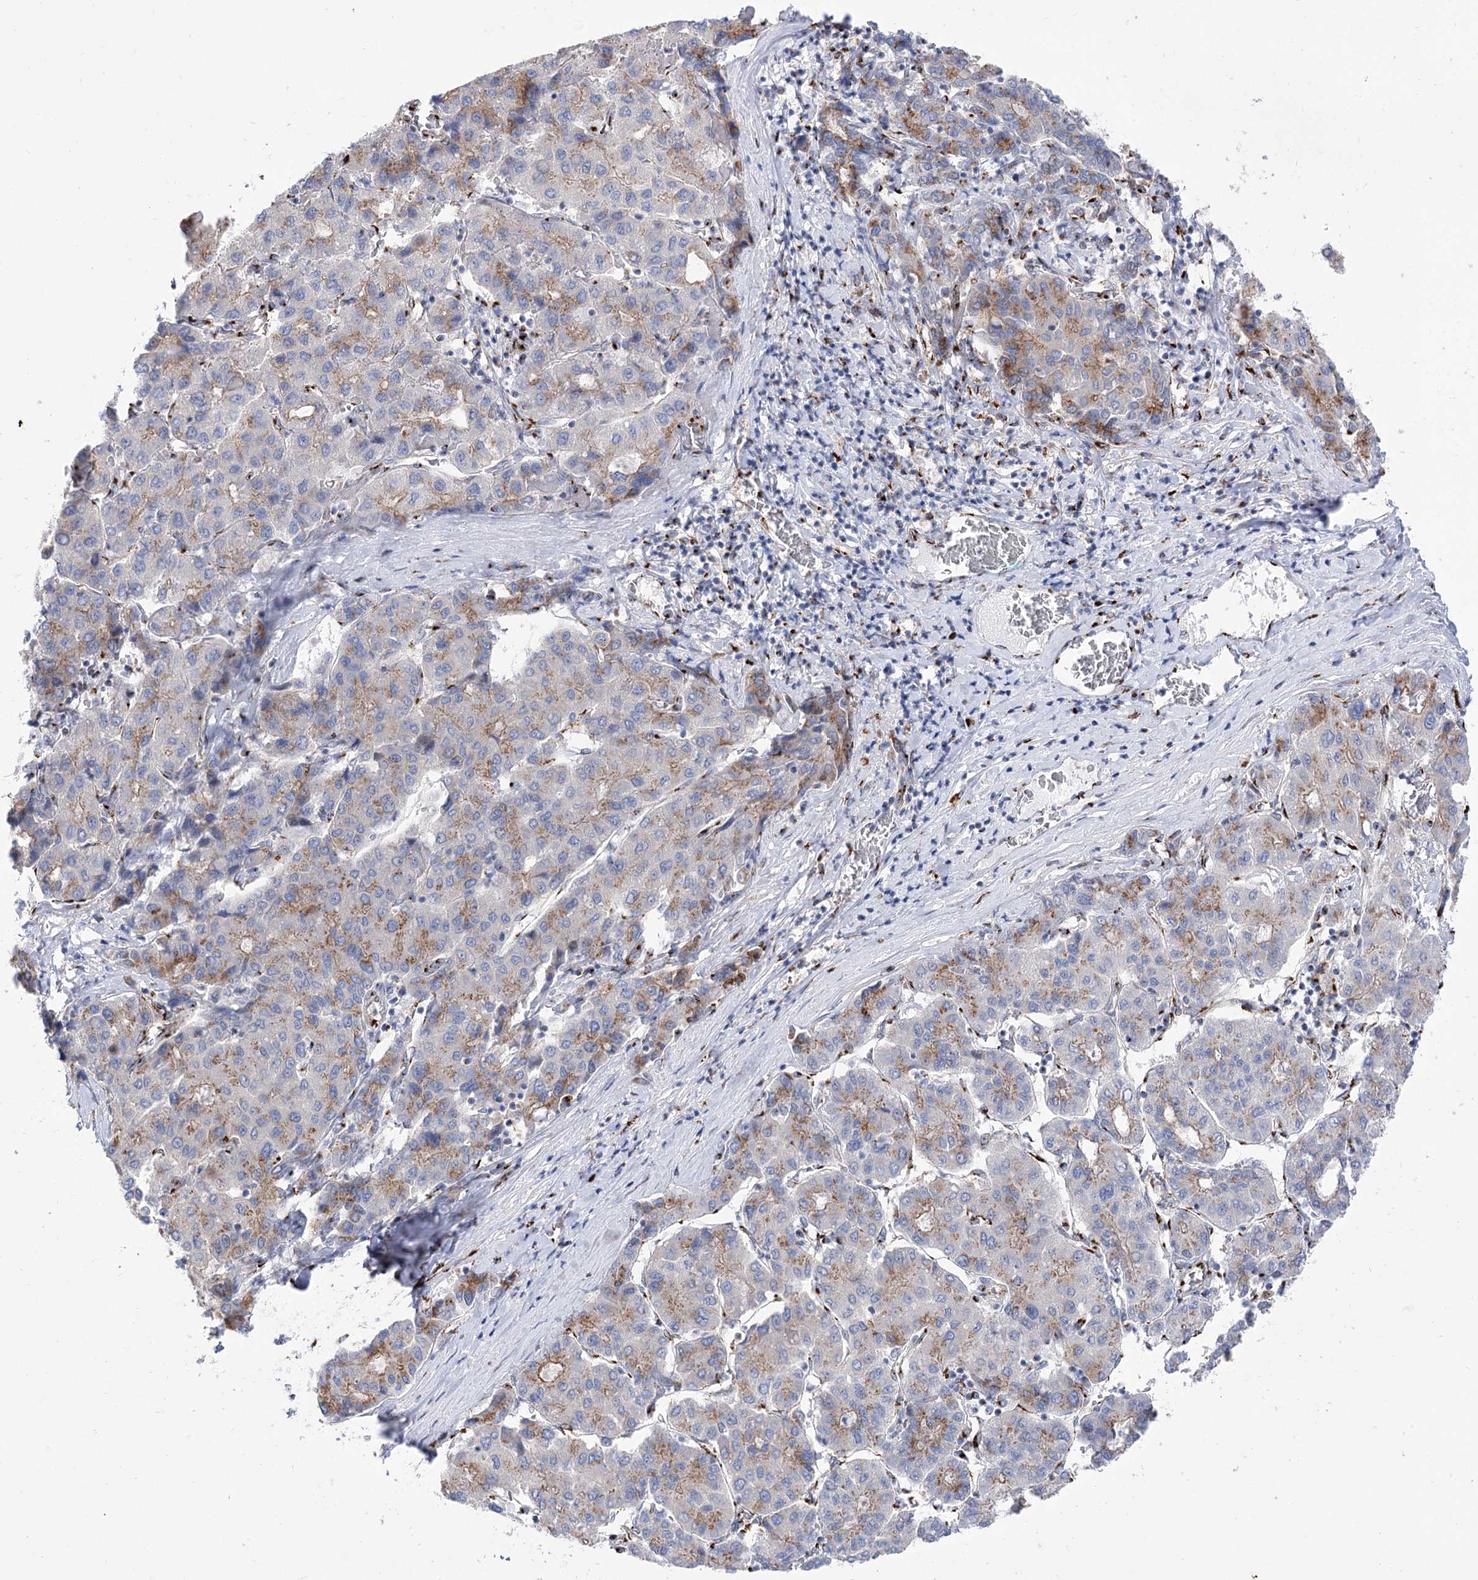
{"staining": {"intensity": "moderate", "quantity": "25%-75%", "location": "cytoplasmic/membranous"}, "tissue": "liver cancer", "cell_type": "Tumor cells", "image_type": "cancer", "snomed": [{"axis": "morphology", "description": "Carcinoma, Hepatocellular, NOS"}, {"axis": "topography", "description": "Liver"}], "caption": "Protein expression analysis of liver cancer displays moderate cytoplasmic/membranous expression in about 25%-75% of tumor cells.", "gene": "TMEM165", "patient": {"sex": "male", "age": 65}}